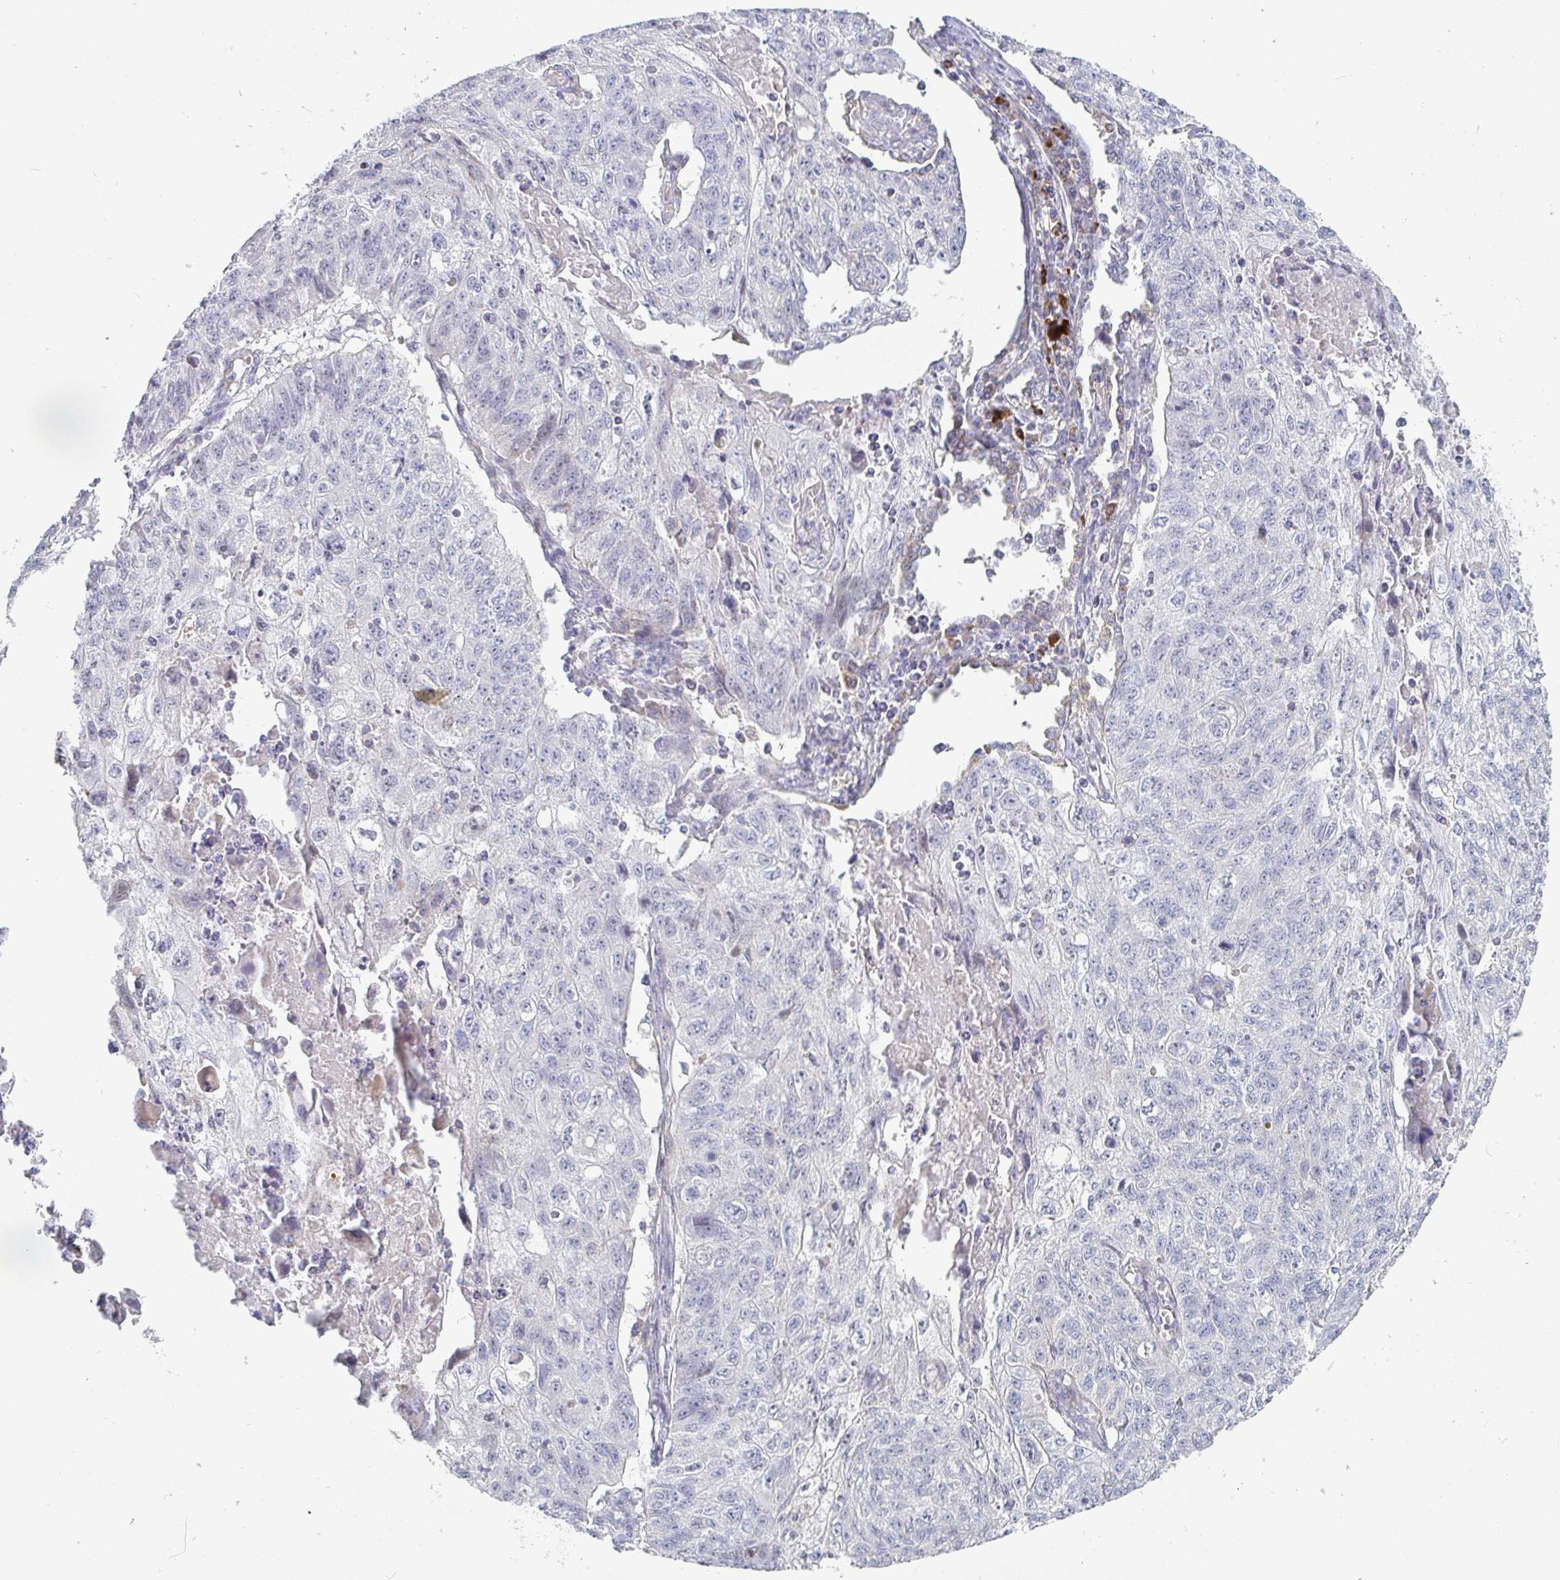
{"staining": {"intensity": "negative", "quantity": "none", "location": "none"}, "tissue": "lung cancer", "cell_type": "Tumor cells", "image_type": "cancer", "snomed": [{"axis": "morphology", "description": "Normal morphology"}, {"axis": "morphology", "description": "Aneuploidy"}, {"axis": "morphology", "description": "Squamous cell carcinoma, NOS"}, {"axis": "topography", "description": "Lymph node"}, {"axis": "topography", "description": "Lung"}], "caption": "An image of lung aneuploidy stained for a protein reveals no brown staining in tumor cells.", "gene": "SSH2", "patient": {"sex": "female", "age": 76}}